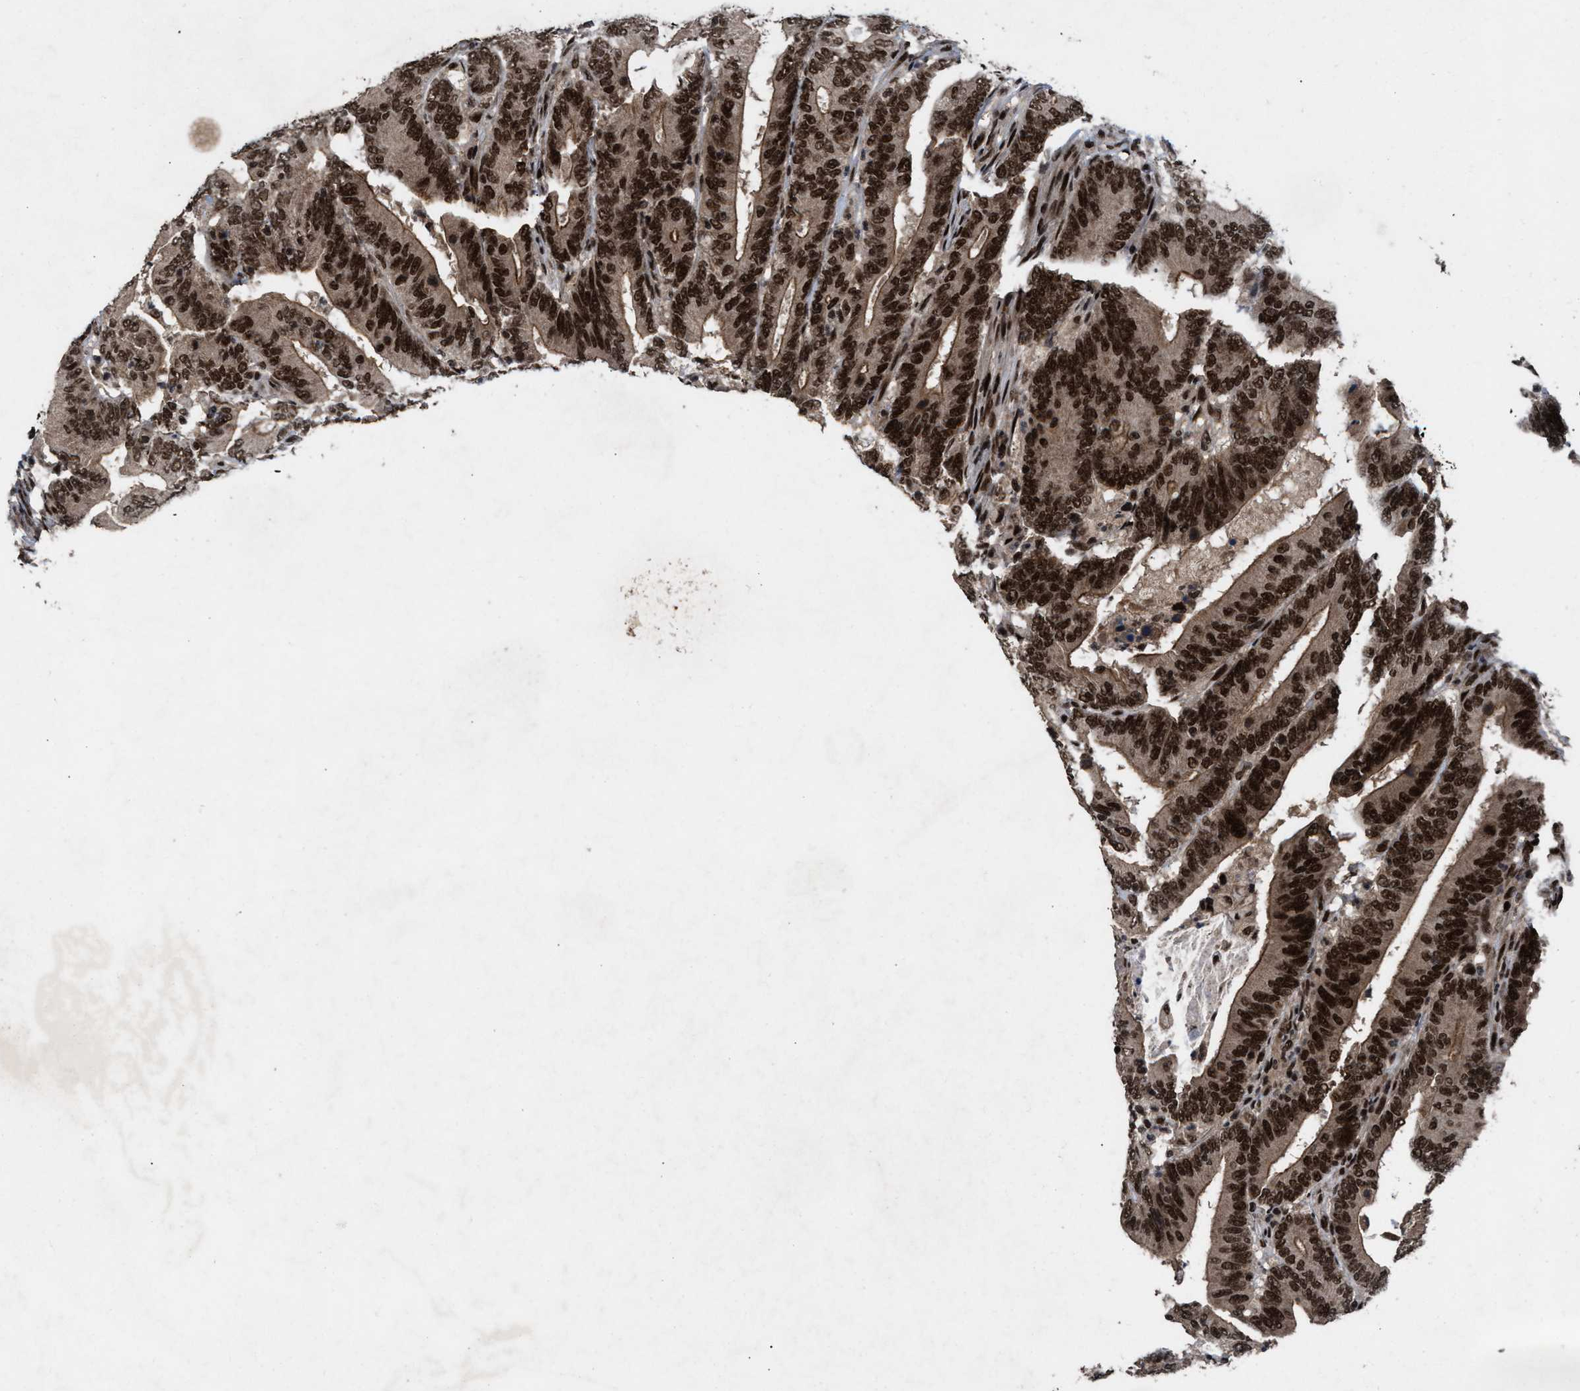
{"staining": {"intensity": "strong", "quantity": ">75%", "location": "nuclear"}, "tissue": "colorectal cancer", "cell_type": "Tumor cells", "image_type": "cancer", "snomed": [{"axis": "morphology", "description": "Adenocarcinoma, NOS"}, {"axis": "topography", "description": "Colon"}], "caption": "Immunohistochemistry (IHC) of human colorectal cancer (adenocarcinoma) reveals high levels of strong nuclear expression in approximately >75% of tumor cells.", "gene": "WIZ", "patient": {"sex": "female", "age": 66}}